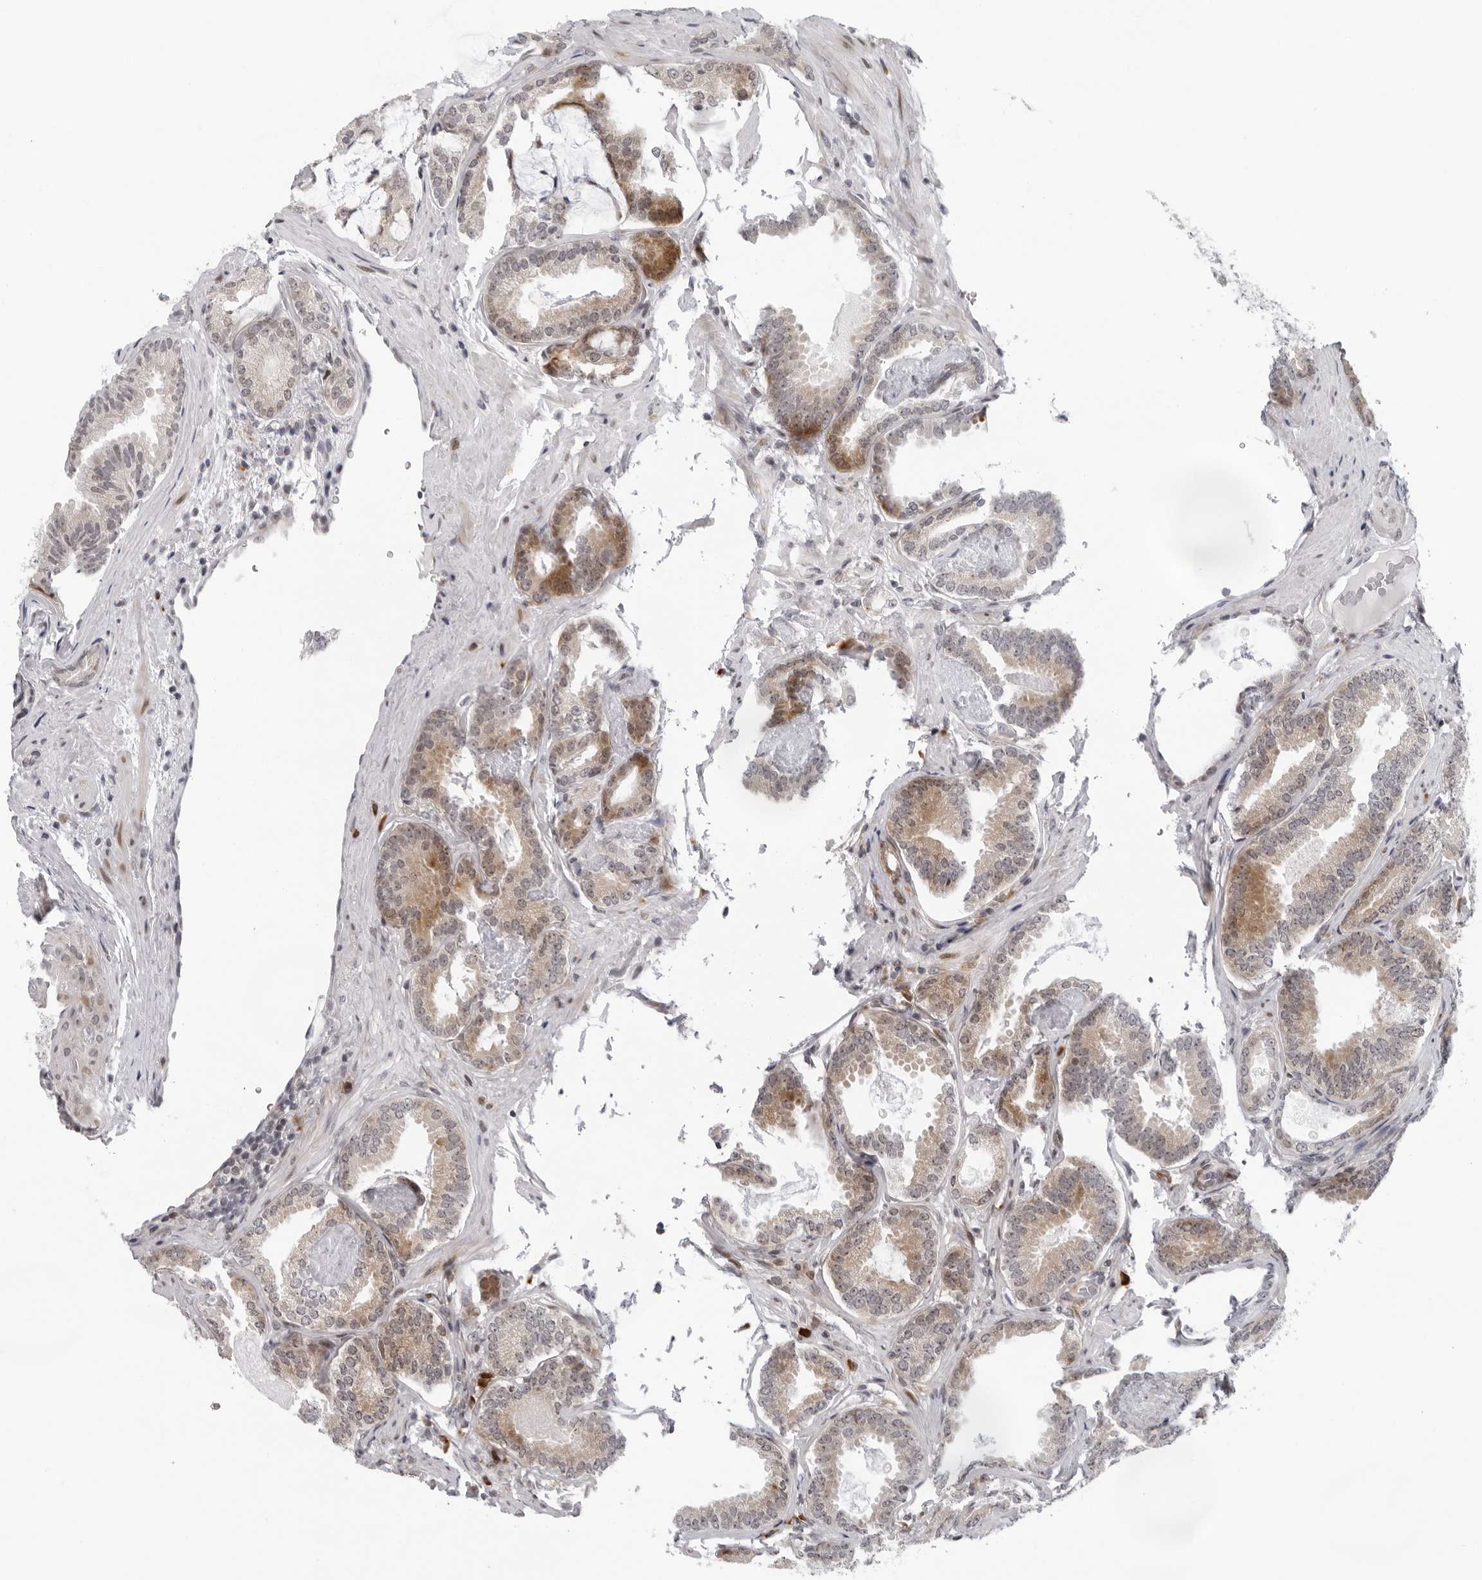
{"staining": {"intensity": "moderate", "quantity": "25%-75%", "location": "cytoplasmic/membranous"}, "tissue": "prostate cancer", "cell_type": "Tumor cells", "image_type": "cancer", "snomed": [{"axis": "morphology", "description": "Adenocarcinoma, Low grade"}, {"axis": "topography", "description": "Prostate"}], "caption": "Immunohistochemical staining of prostate cancer displays medium levels of moderate cytoplasmic/membranous positivity in approximately 25%-75% of tumor cells. Using DAB (3,3'-diaminobenzidine) (brown) and hematoxylin (blue) stains, captured at high magnification using brightfield microscopy.", "gene": "PIP4K2C", "patient": {"sex": "male", "age": 71}}